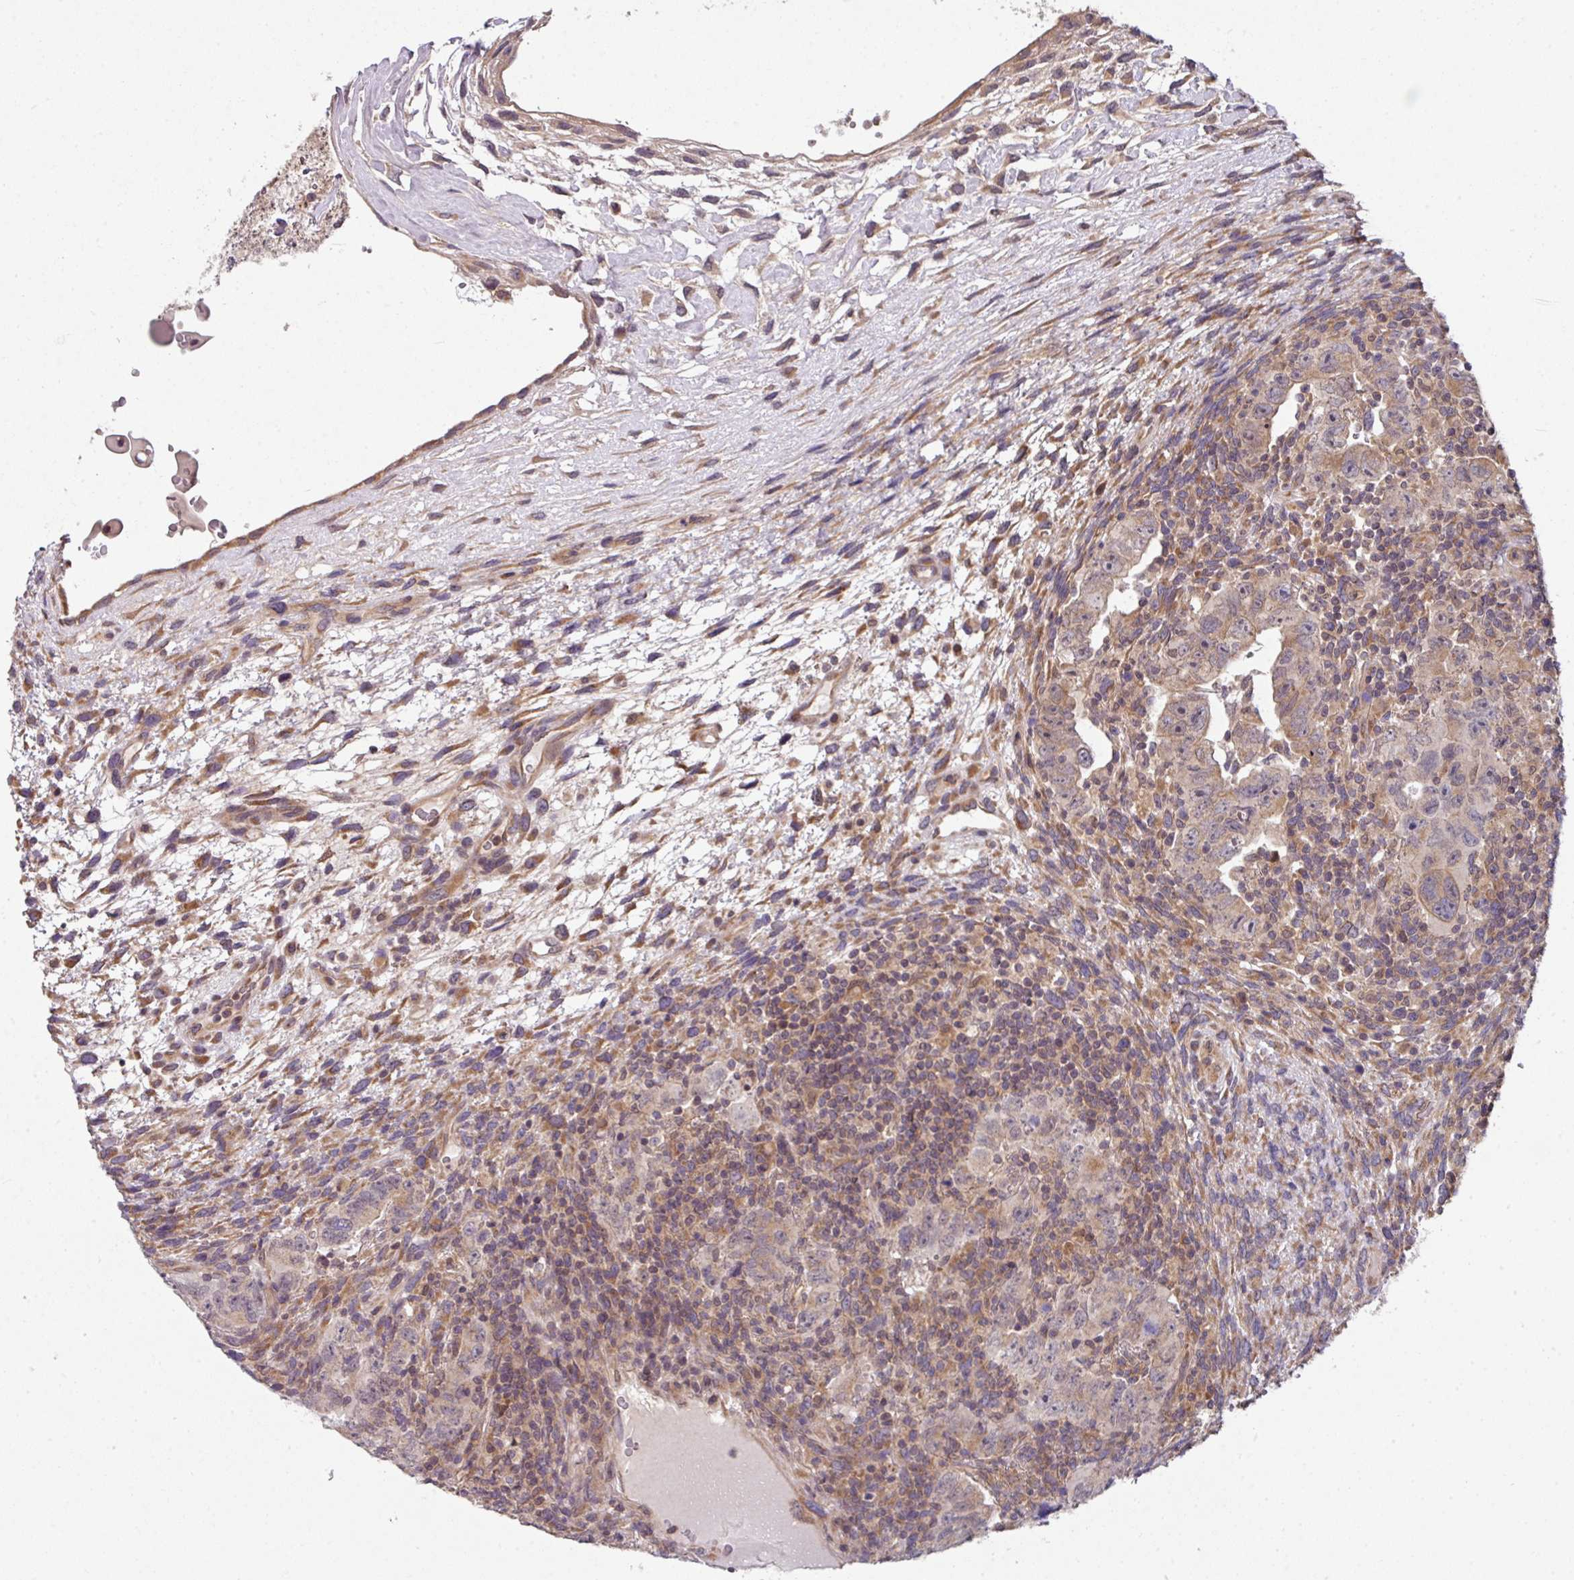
{"staining": {"intensity": "weak", "quantity": "25%-75%", "location": "cytoplasmic/membranous"}, "tissue": "testis cancer", "cell_type": "Tumor cells", "image_type": "cancer", "snomed": [{"axis": "morphology", "description": "Carcinoma, Embryonal, NOS"}, {"axis": "topography", "description": "Testis"}], "caption": "This histopathology image displays embryonal carcinoma (testis) stained with immunohistochemistry (IHC) to label a protein in brown. The cytoplasmic/membranous of tumor cells show weak positivity for the protein. Nuclei are counter-stained blue.", "gene": "CAMLG", "patient": {"sex": "male", "age": 24}}